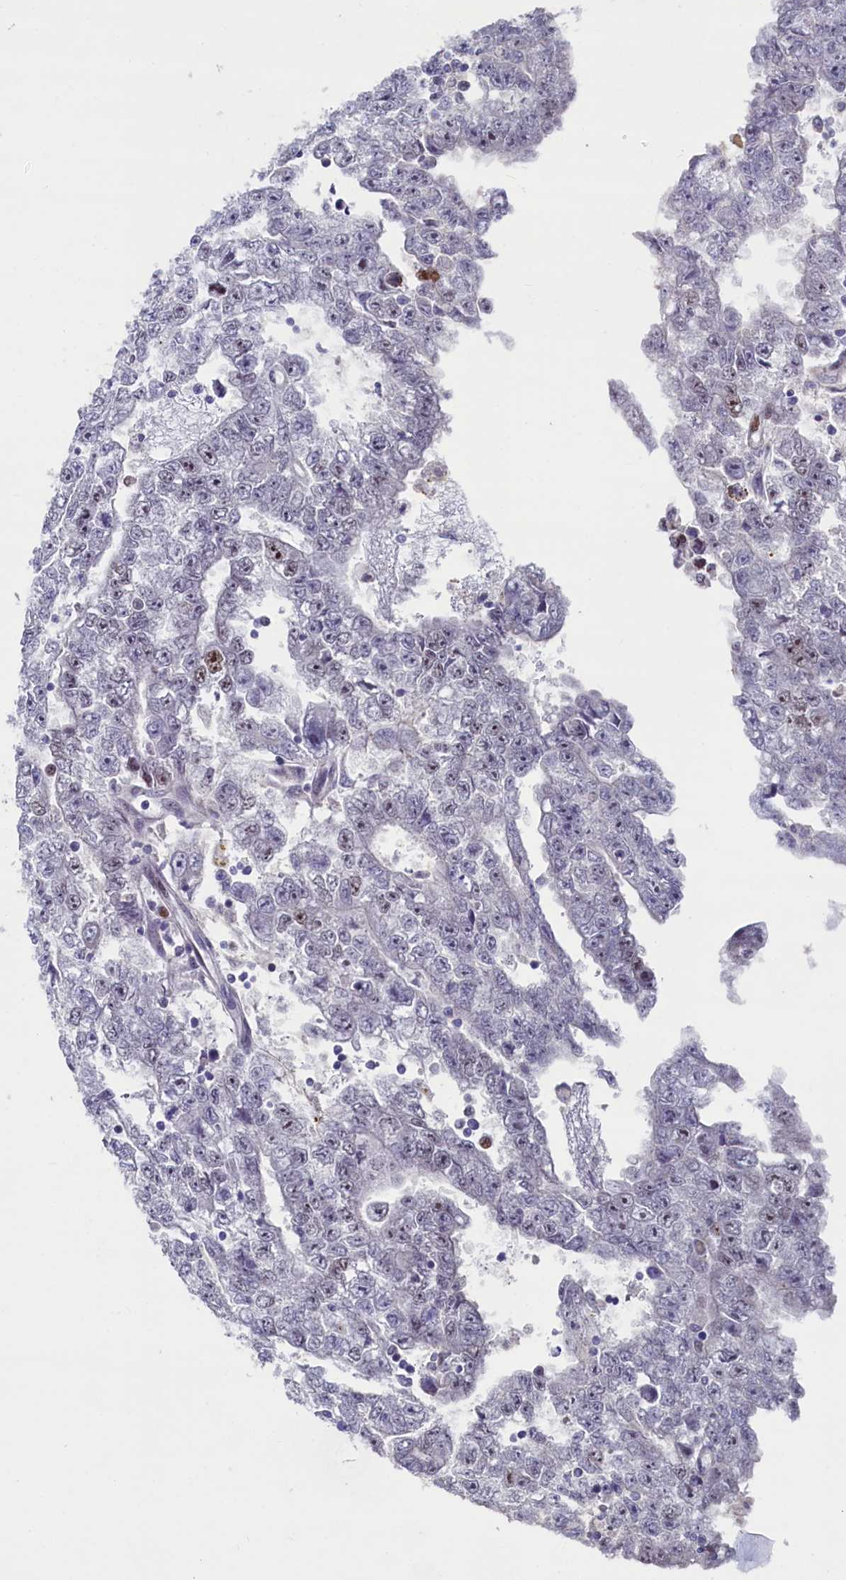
{"staining": {"intensity": "weak", "quantity": "25%-75%", "location": "nuclear"}, "tissue": "testis cancer", "cell_type": "Tumor cells", "image_type": "cancer", "snomed": [{"axis": "morphology", "description": "Carcinoma, Embryonal, NOS"}, {"axis": "topography", "description": "Testis"}], "caption": "Testis cancer was stained to show a protein in brown. There is low levels of weak nuclear staining in about 25%-75% of tumor cells.", "gene": "ASXL3", "patient": {"sex": "male", "age": 25}}